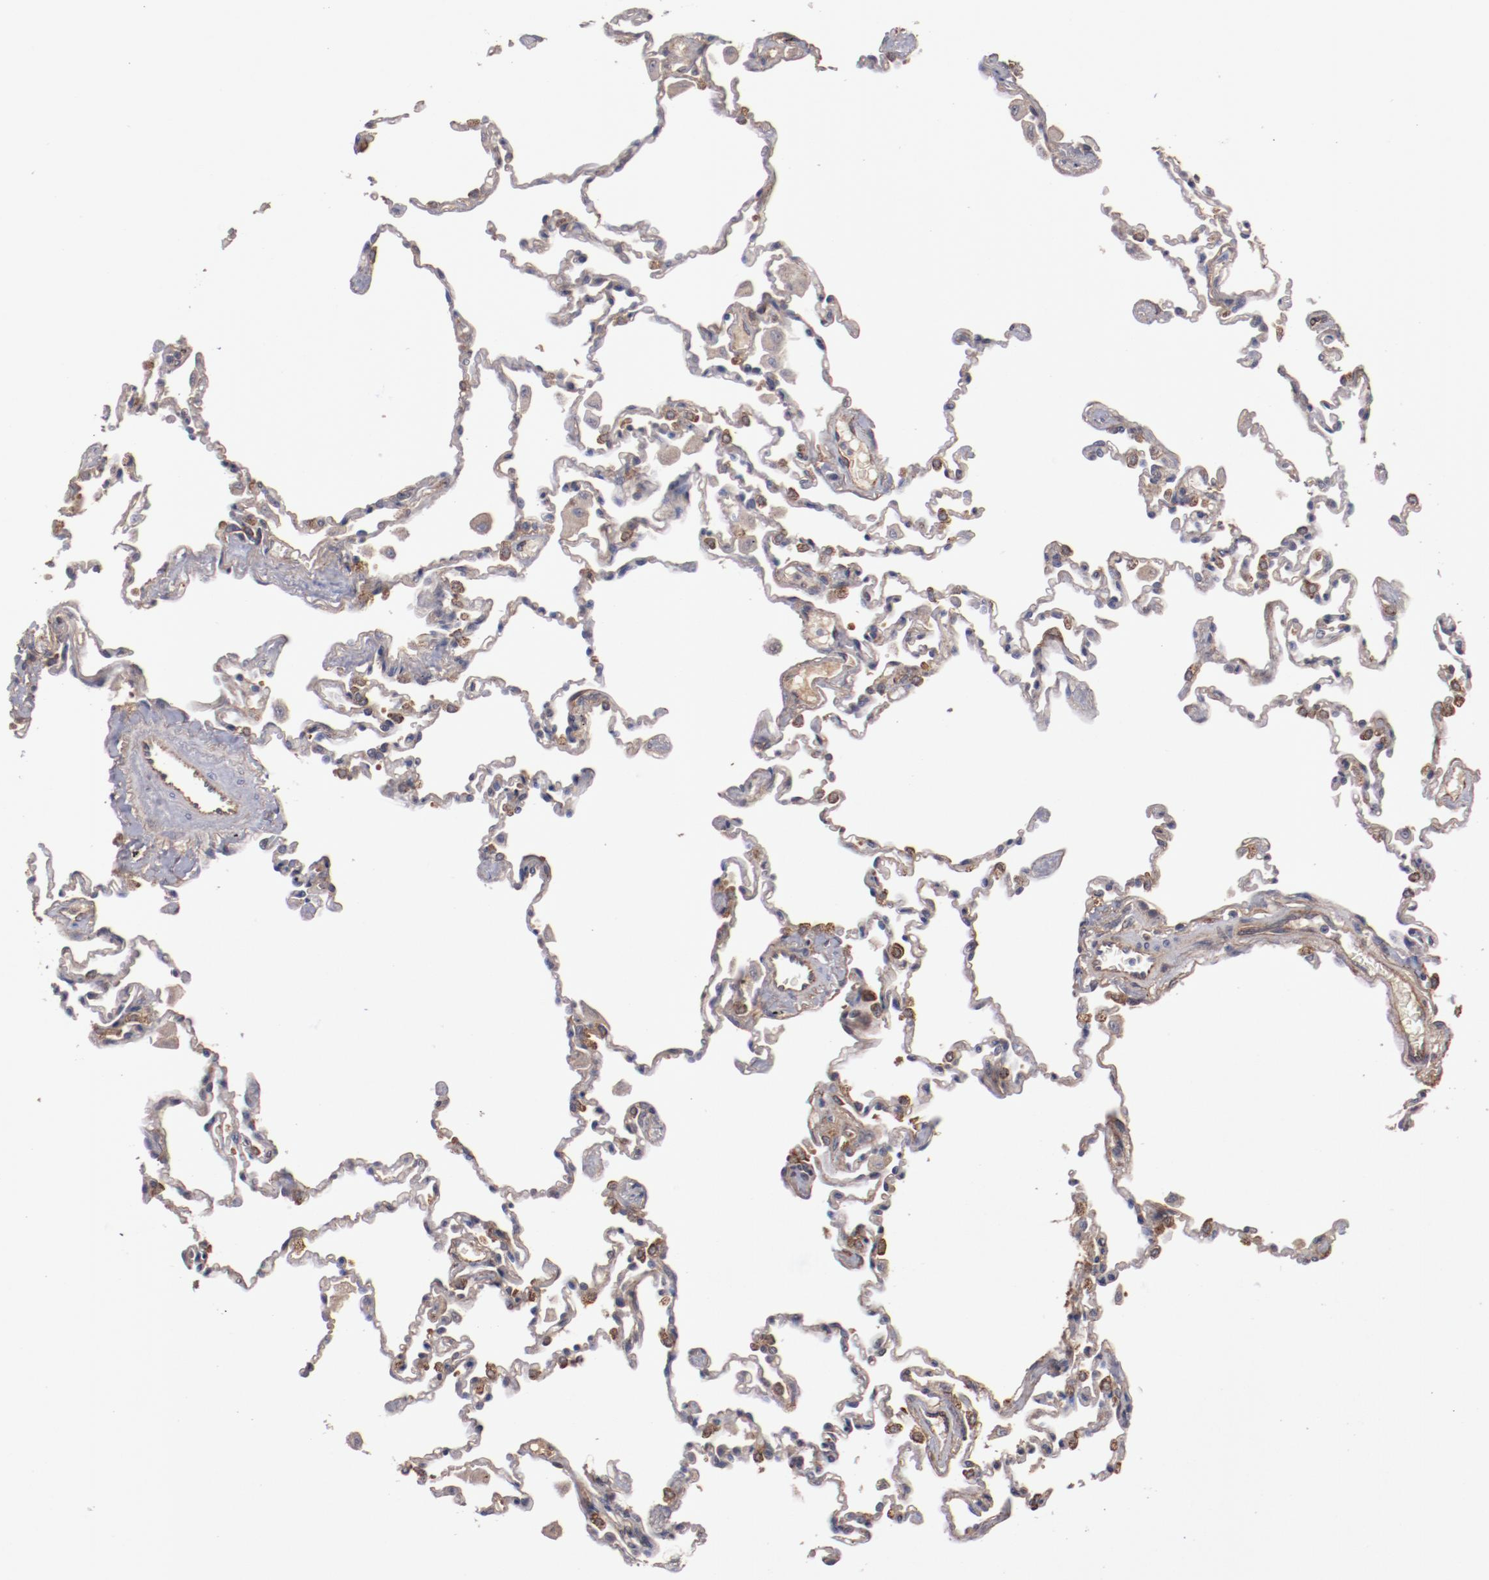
{"staining": {"intensity": "weak", "quantity": ">75%", "location": "cytoplasmic/membranous"}, "tissue": "lung", "cell_type": "Alveolar cells", "image_type": "normal", "snomed": [{"axis": "morphology", "description": "Normal tissue, NOS"}, {"axis": "topography", "description": "Lung"}], "caption": "IHC of normal human lung demonstrates low levels of weak cytoplasmic/membranous staining in approximately >75% of alveolar cells.", "gene": "DIPK2B", "patient": {"sex": "male", "age": 59}}